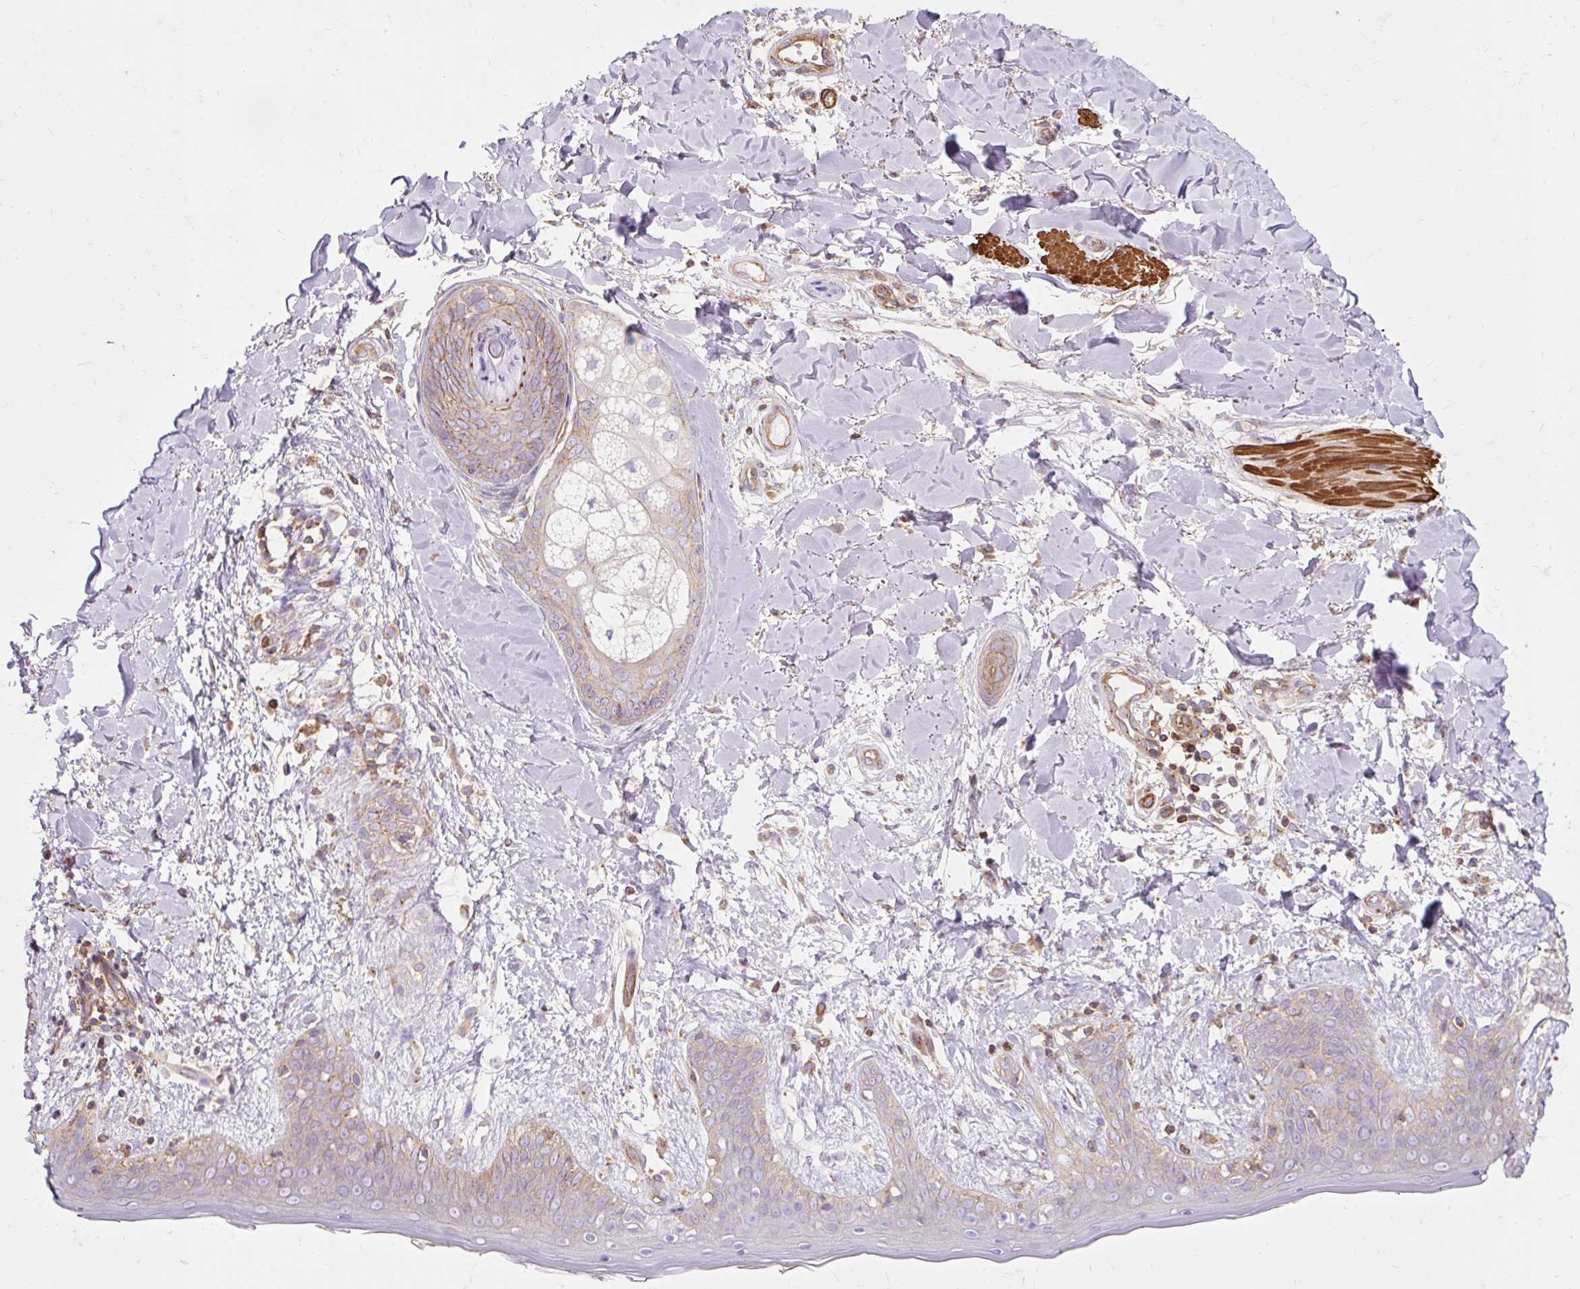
{"staining": {"intensity": "moderate", "quantity": "<25%", "location": "cytoplasmic/membranous"}, "tissue": "skin", "cell_type": "Fibroblasts", "image_type": "normal", "snomed": [{"axis": "morphology", "description": "Normal tissue, NOS"}, {"axis": "topography", "description": "Skin"}], "caption": "This histopathology image shows IHC staining of unremarkable human skin, with low moderate cytoplasmic/membranous staining in approximately <25% of fibroblasts.", "gene": "TBC1D2B", "patient": {"sex": "female", "age": 34}}